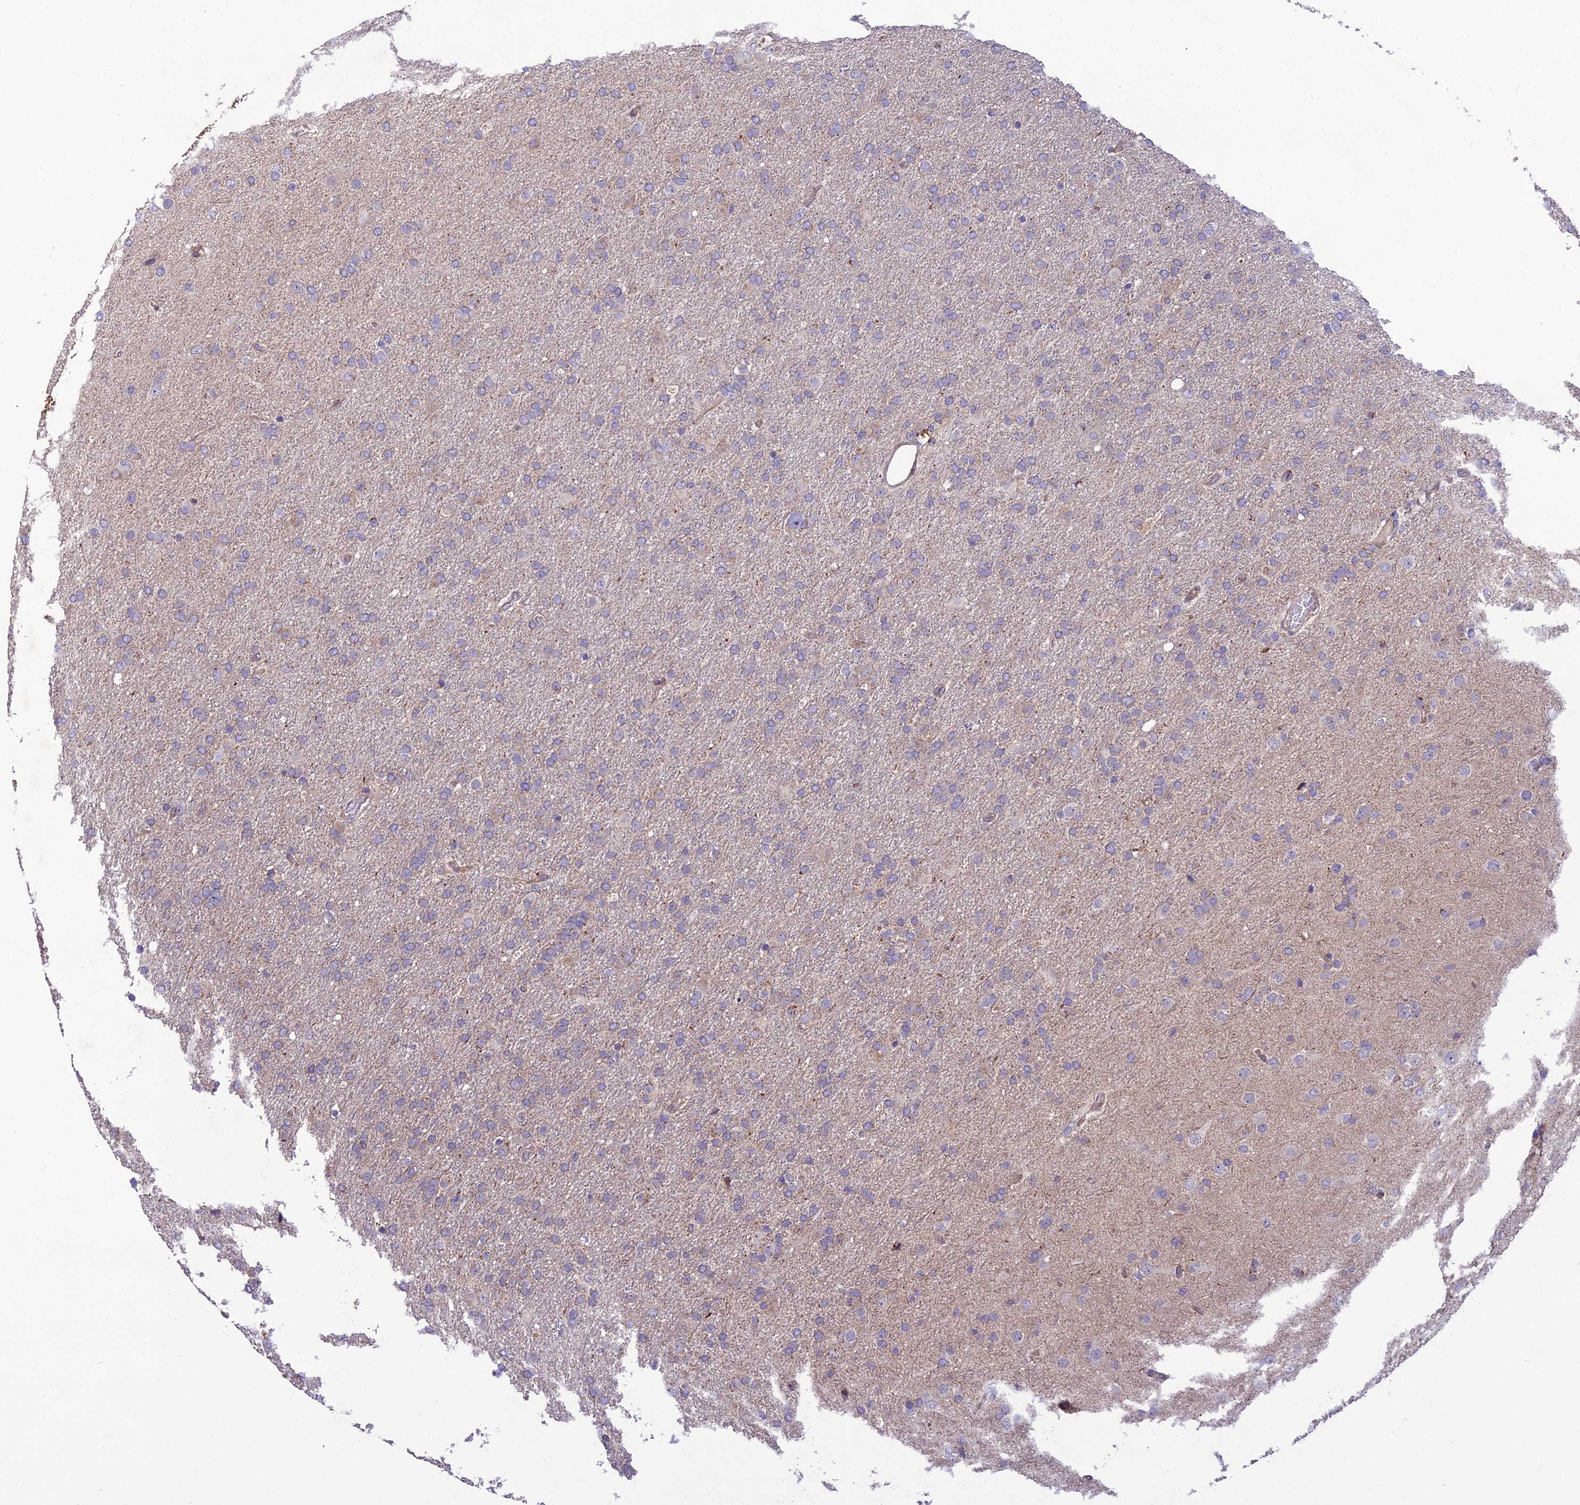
{"staining": {"intensity": "negative", "quantity": "none", "location": "none"}, "tissue": "glioma", "cell_type": "Tumor cells", "image_type": "cancer", "snomed": [{"axis": "morphology", "description": "Glioma, malignant, Low grade"}, {"axis": "topography", "description": "Brain"}], "caption": "The histopathology image demonstrates no significant expression in tumor cells of malignant low-grade glioma. (Stains: DAB (3,3'-diaminobenzidine) immunohistochemistry with hematoxylin counter stain, Microscopy: brightfield microscopy at high magnification).", "gene": "NODAL", "patient": {"sex": "male", "age": 65}}